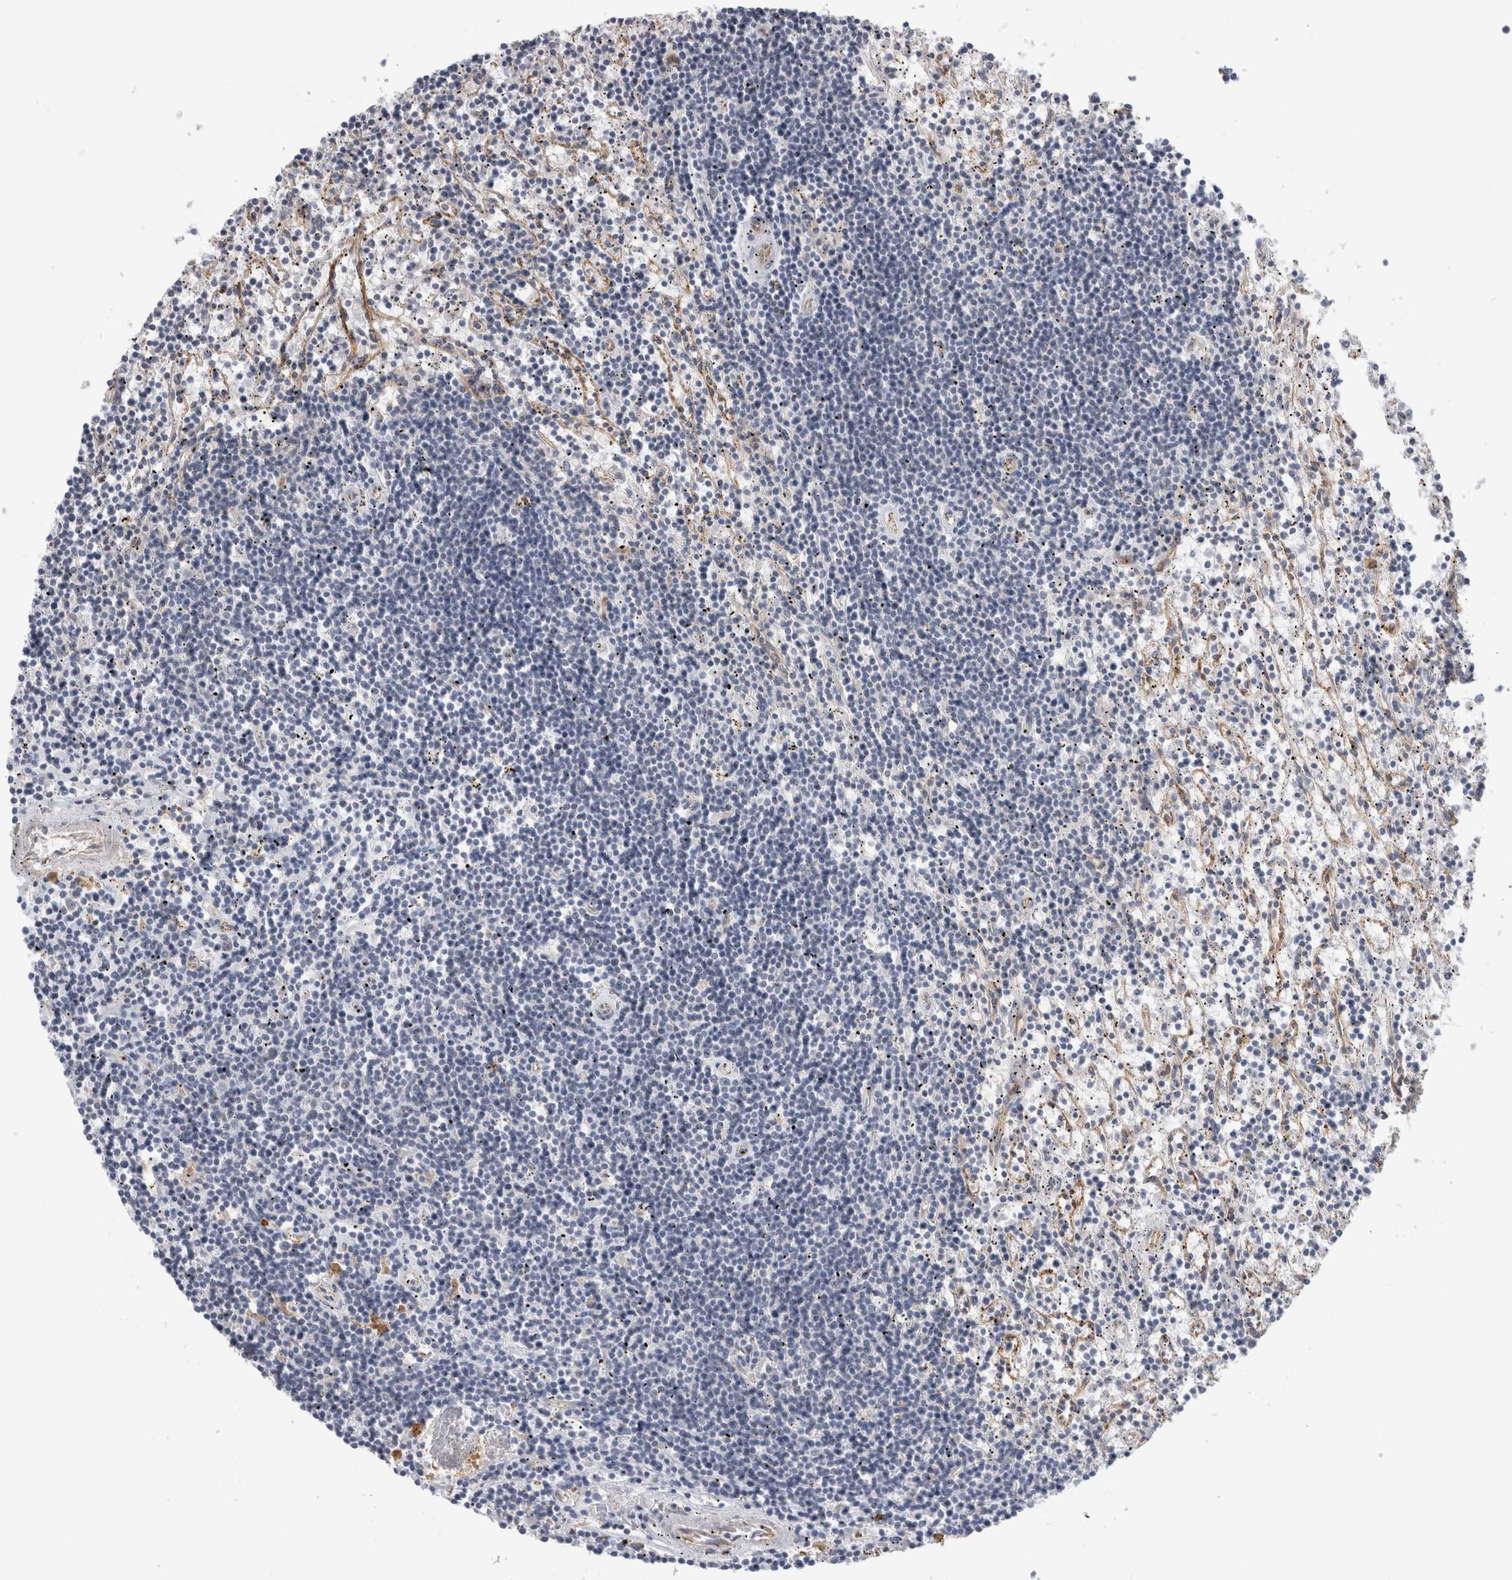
{"staining": {"intensity": "negative", "quantity": "none", "location": "none"}, "tissue": "lymphoma", "cell_type": "Tumor cells", "image_type": "cancer", "snomed": [{"axis": "morphology", "description": "Malignant lymphoma, non-Hodgkin's type, Low grade"}, {"axis": "topography", "description": "Spleen"}], "caption": "Immunohistochemical staining of human lymphoma demonstrates no significant staining in tumor cells.", "gene": "SYTL5", "patient": {"sex": "male", "age": 76}}